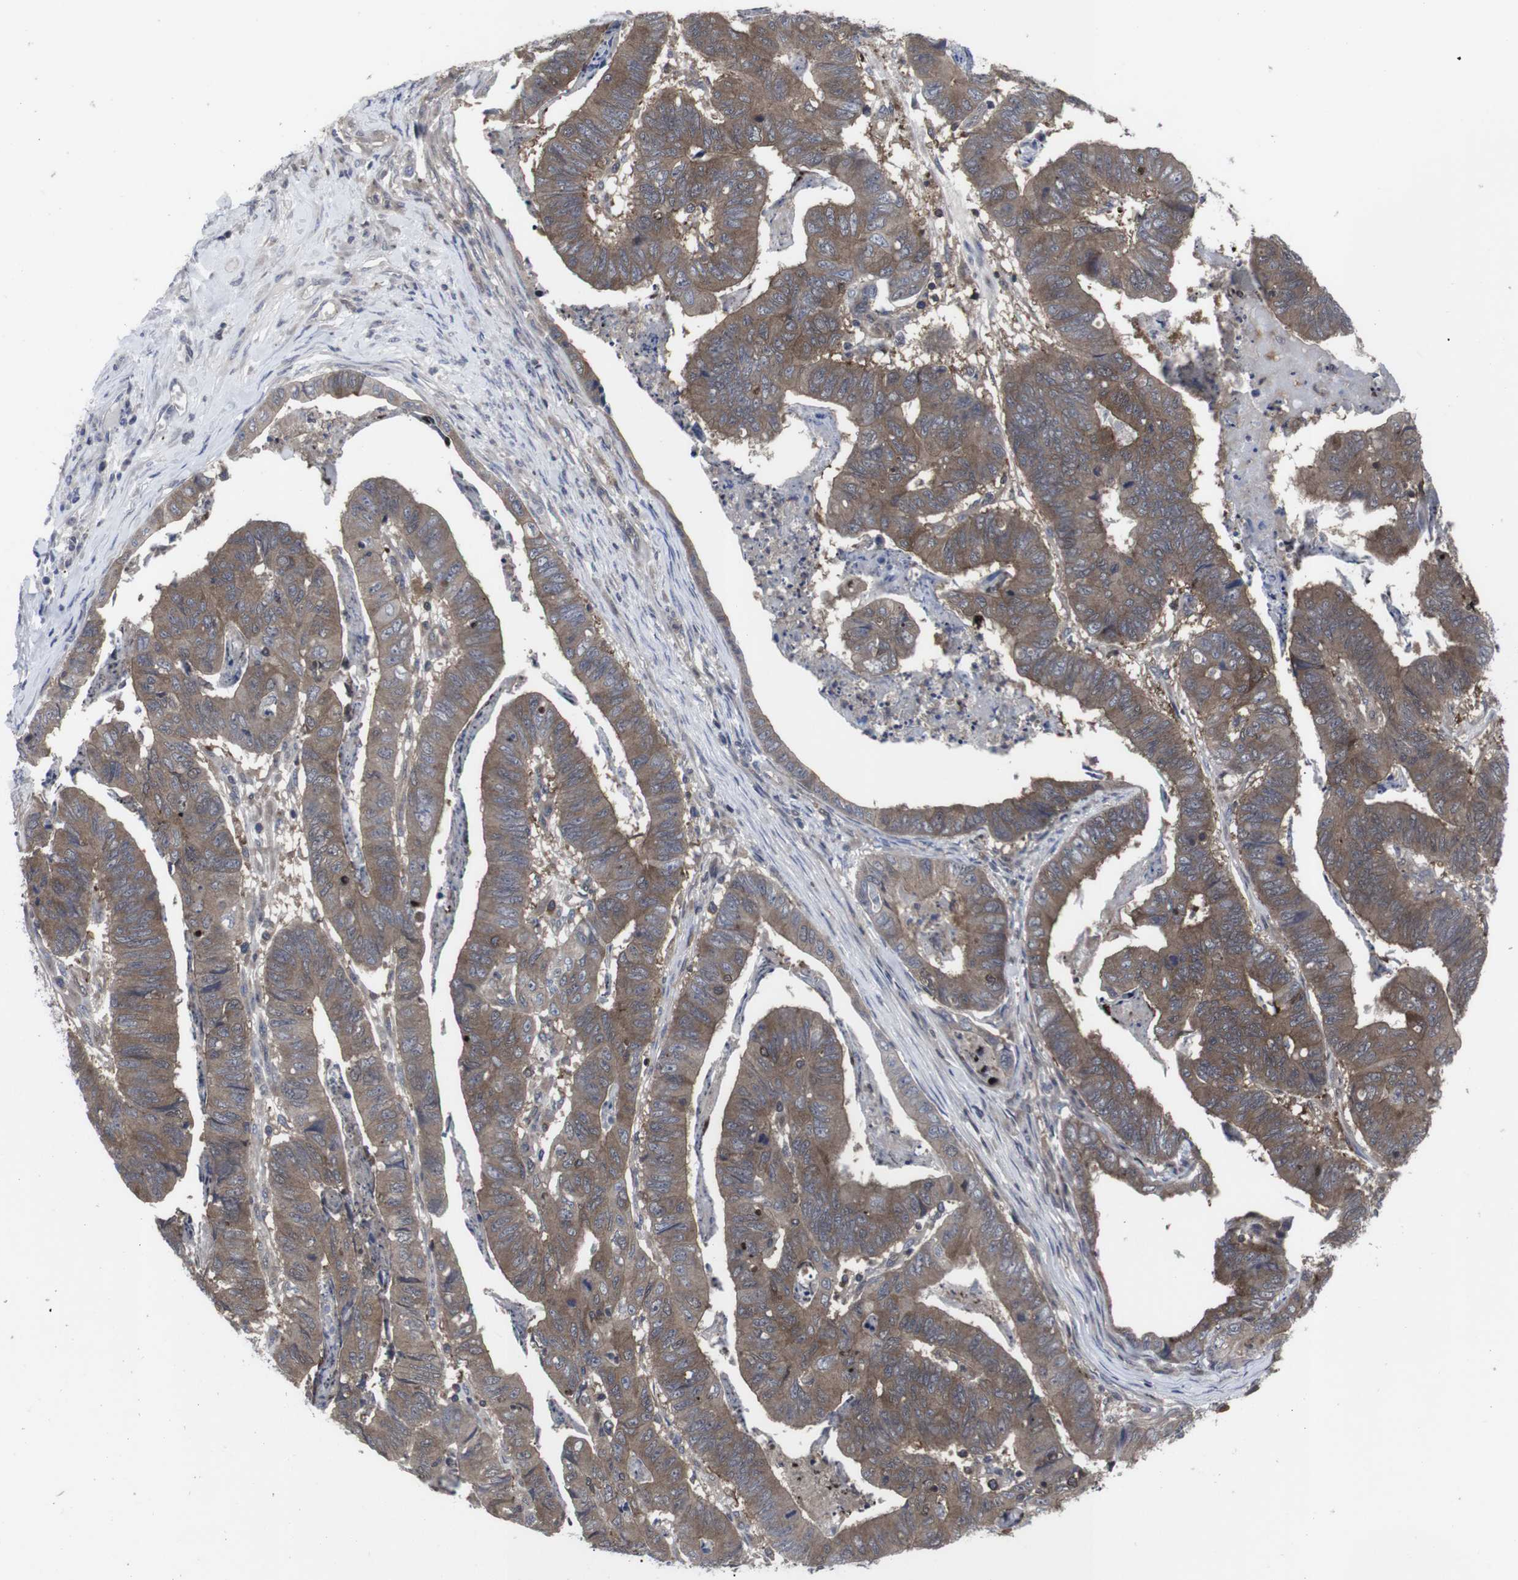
{"staining": {"intensity": "moderate", "quantity": ">75%", "location": "cytoplasmic/membranous"}, "tissue": "stomach cancer", "cell_type": "Tumor cells", "image_type": "cancer", "snomed": [{"axis": "morphology", "description": "Adenocarcinoma, NOS"}, {"axis": "topography", "description": "Stomach, lower"}], "caption": "The photomicrograph exhibits immunohistochemical staining of stomach cancer (adenocarcinoma). There is moderate cytoplasmic/membranous staining is appreciated in about >75% of tumor cells.", "gene": "HPRT1", "patient": {"sex": "male", "age": 77}}